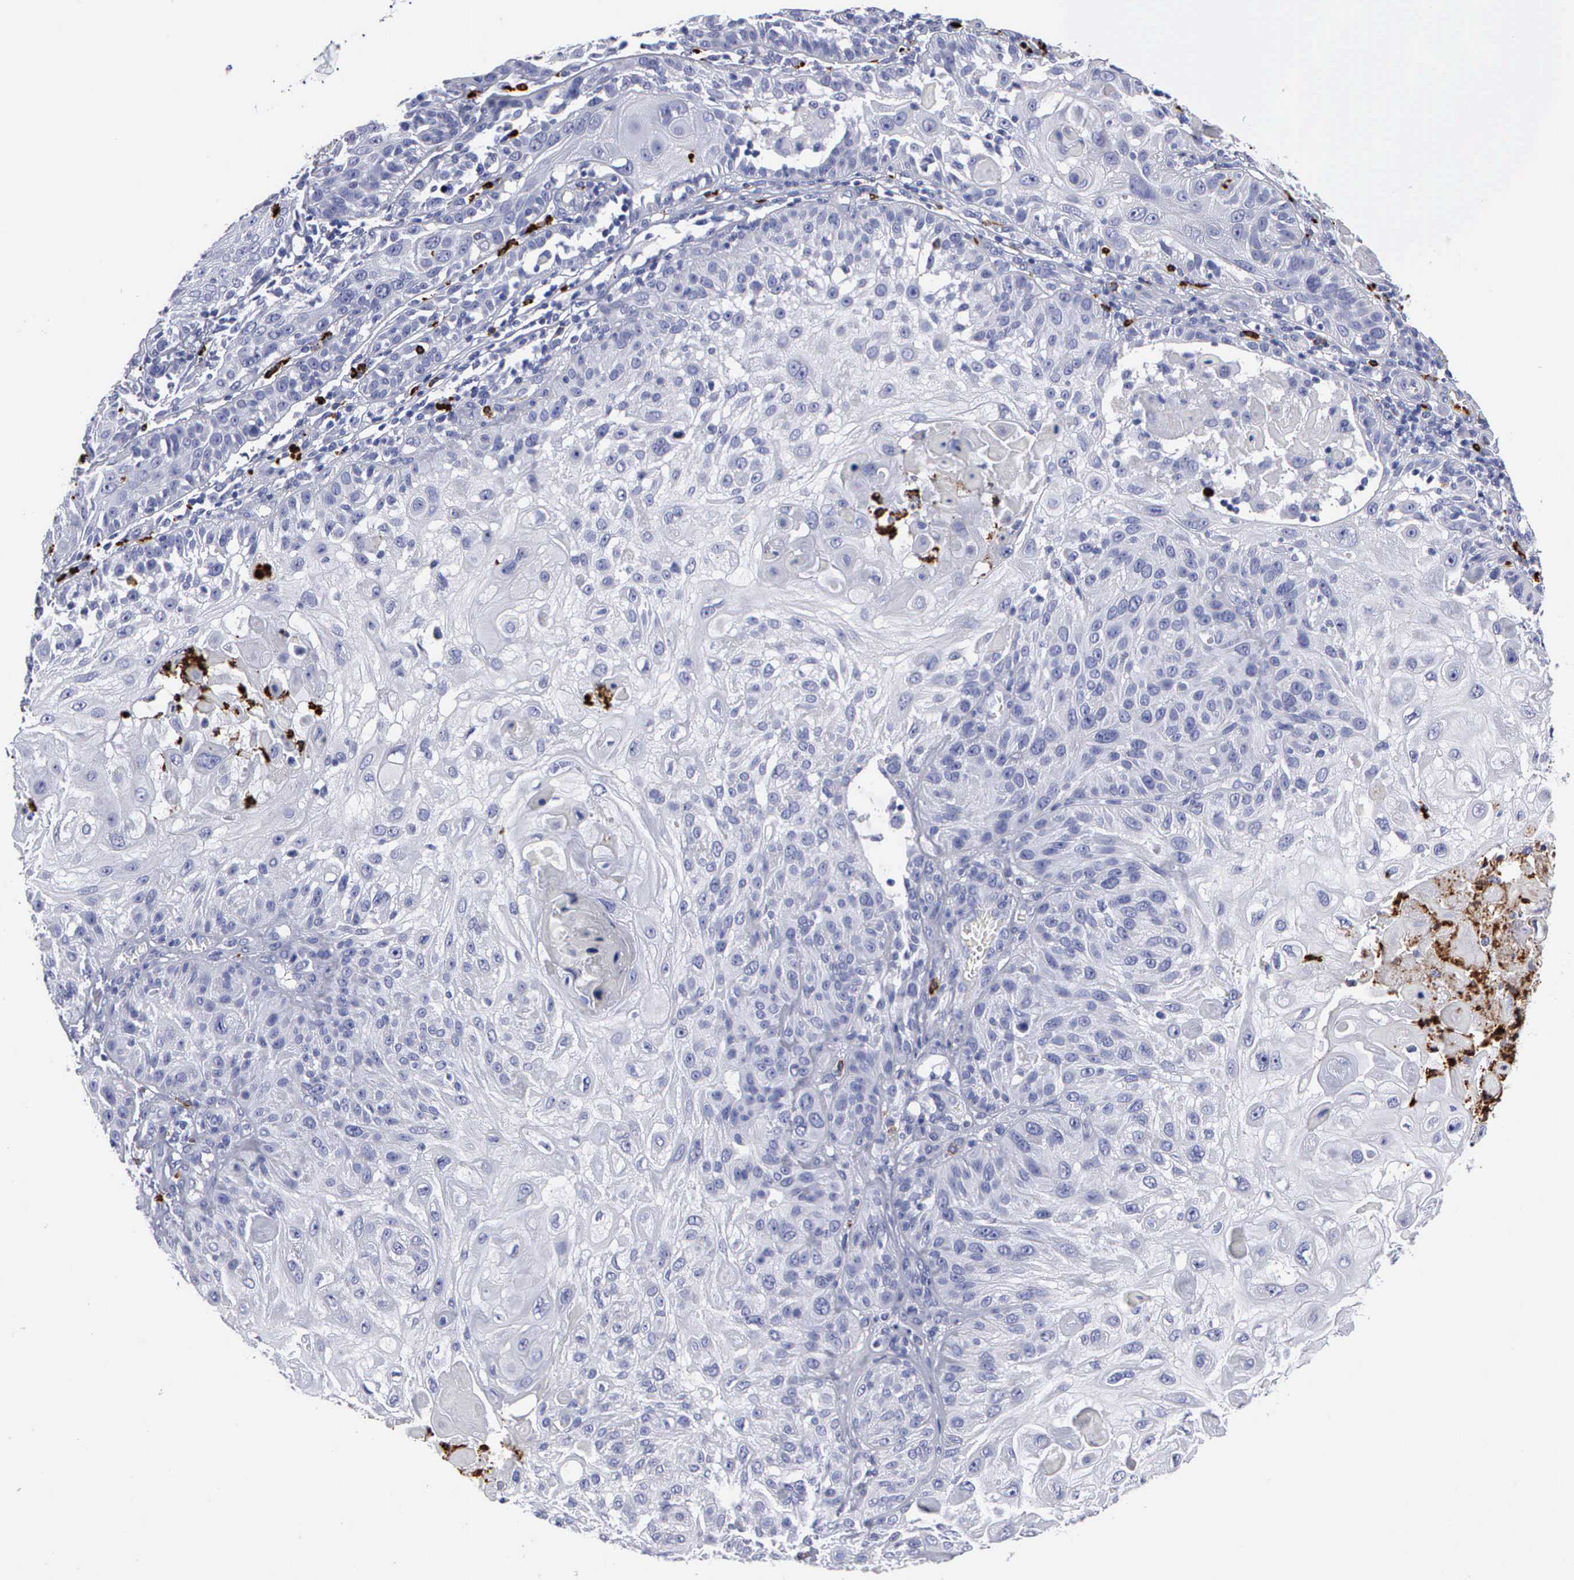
{"staining": {"intensity": "negative", "quantity": "none", "location": "none"}, "tissue": "skin cancer", "cell_type": "Tumor cells", "image_type": "cancer", "snomed": [{"axis": "morphology", "description": "Squamous cell carcinoma, NOS"}, {"axis": "topography", "description": "Skin"}], "caption": "The micrograph demonstrates no staining of tumor cells in skin cancer (squamous cell carcinoma). Nuclei are stained in blue.", "gene": "CTSG", "patient": {"sex": "female", "age": 89}}